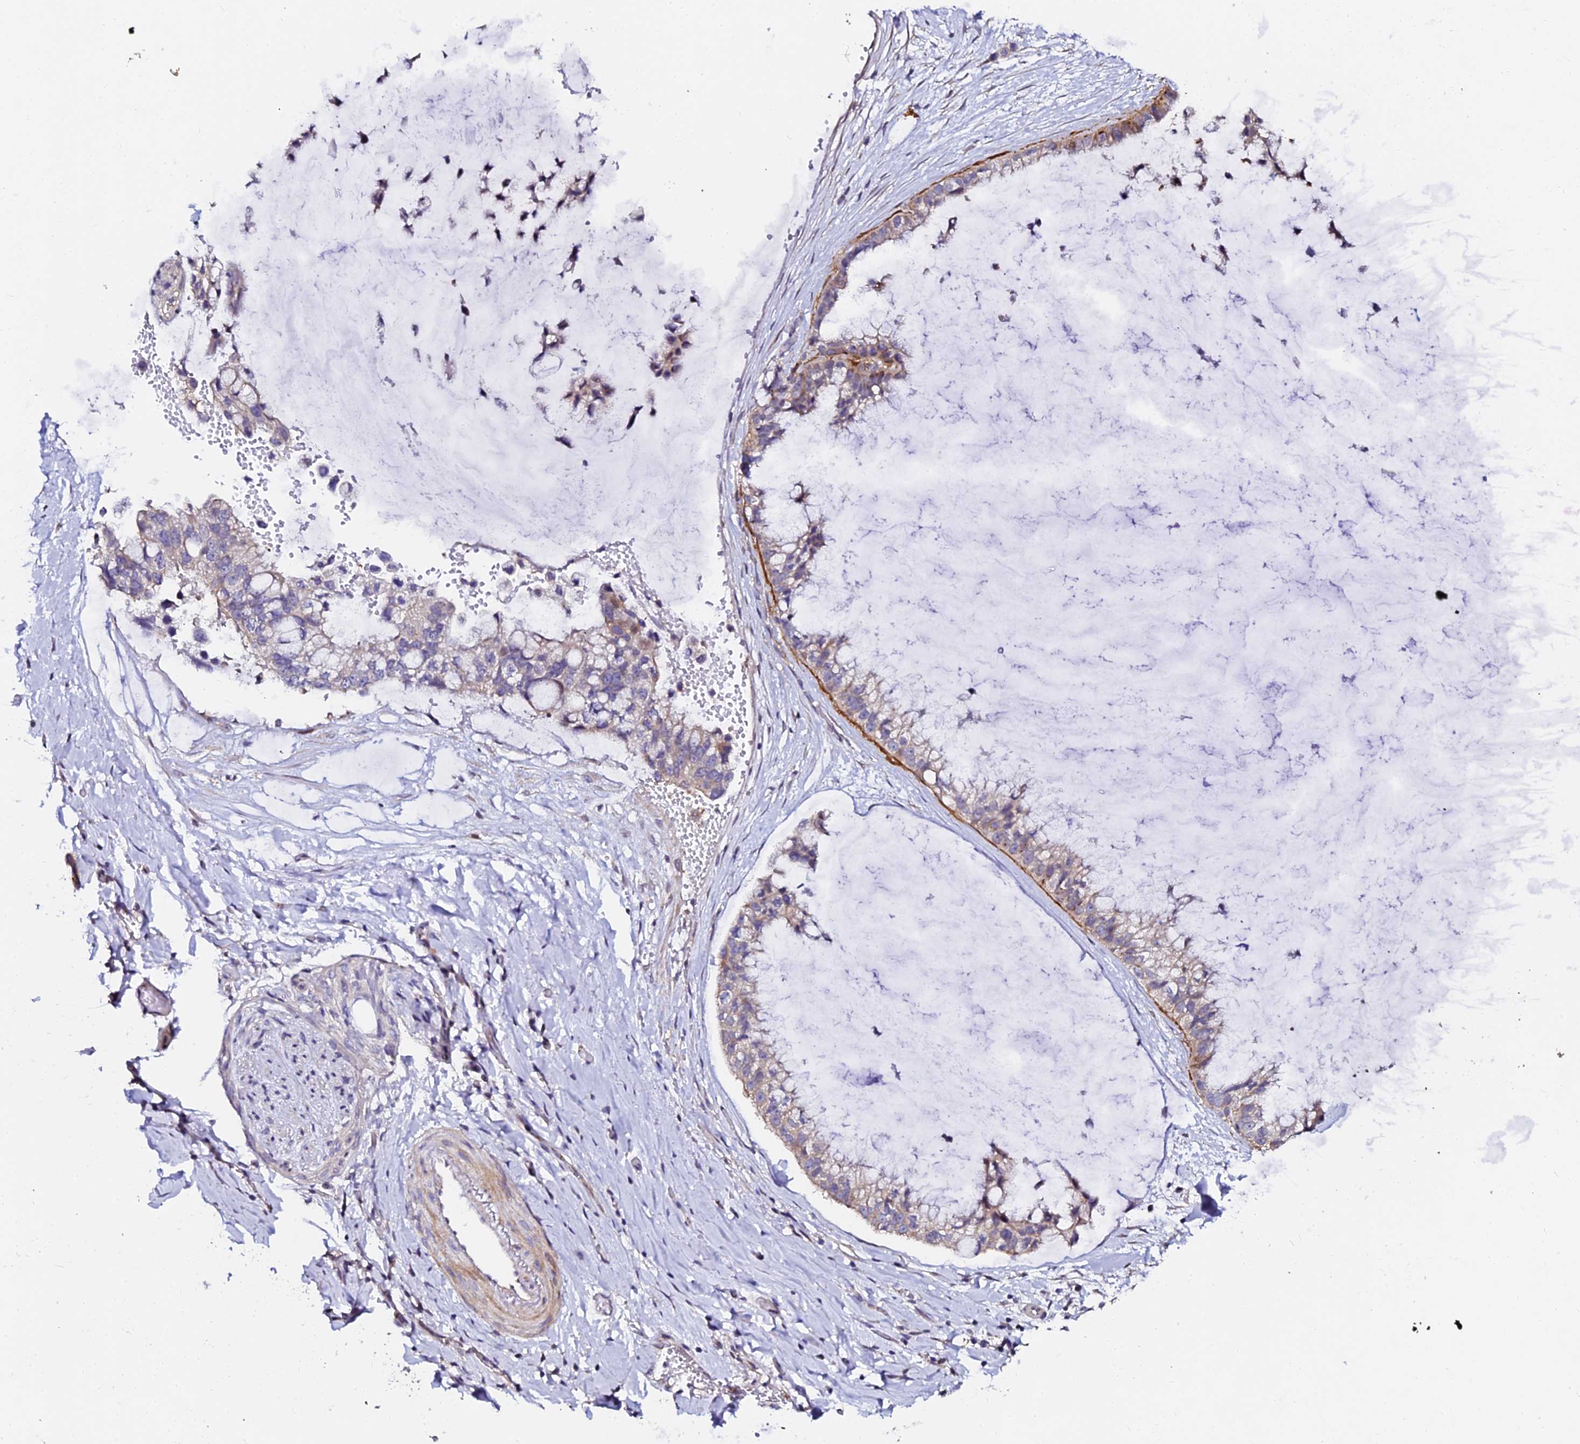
{"staining": {"intensity": "moderate", "quantity": "<25%", "location": "cytoplasmic/membranous"}, "tissue": "ovarian cancer", "cell_type": "Tumor cells", "image_type": "cancer", "snomed": [{"axis": "morphology", "description": "Cystadenocarcinoma, mucinous, NOS"}, {"axis": "topography", "description": "Ovary"}], "caption": "IHC micrograph of neoplastic tissue: human mucinous cystadenocarcinoma (ovarian) stained using immunohistochemistry displays low levels of moderate protein expression localized specifically in the cytoplasmic/membranous of tumor cells, appearing as a cytoplasmic/membranous brown color.", "gene": "GPN3", "patient": {"sex": "female", "age": 39}}